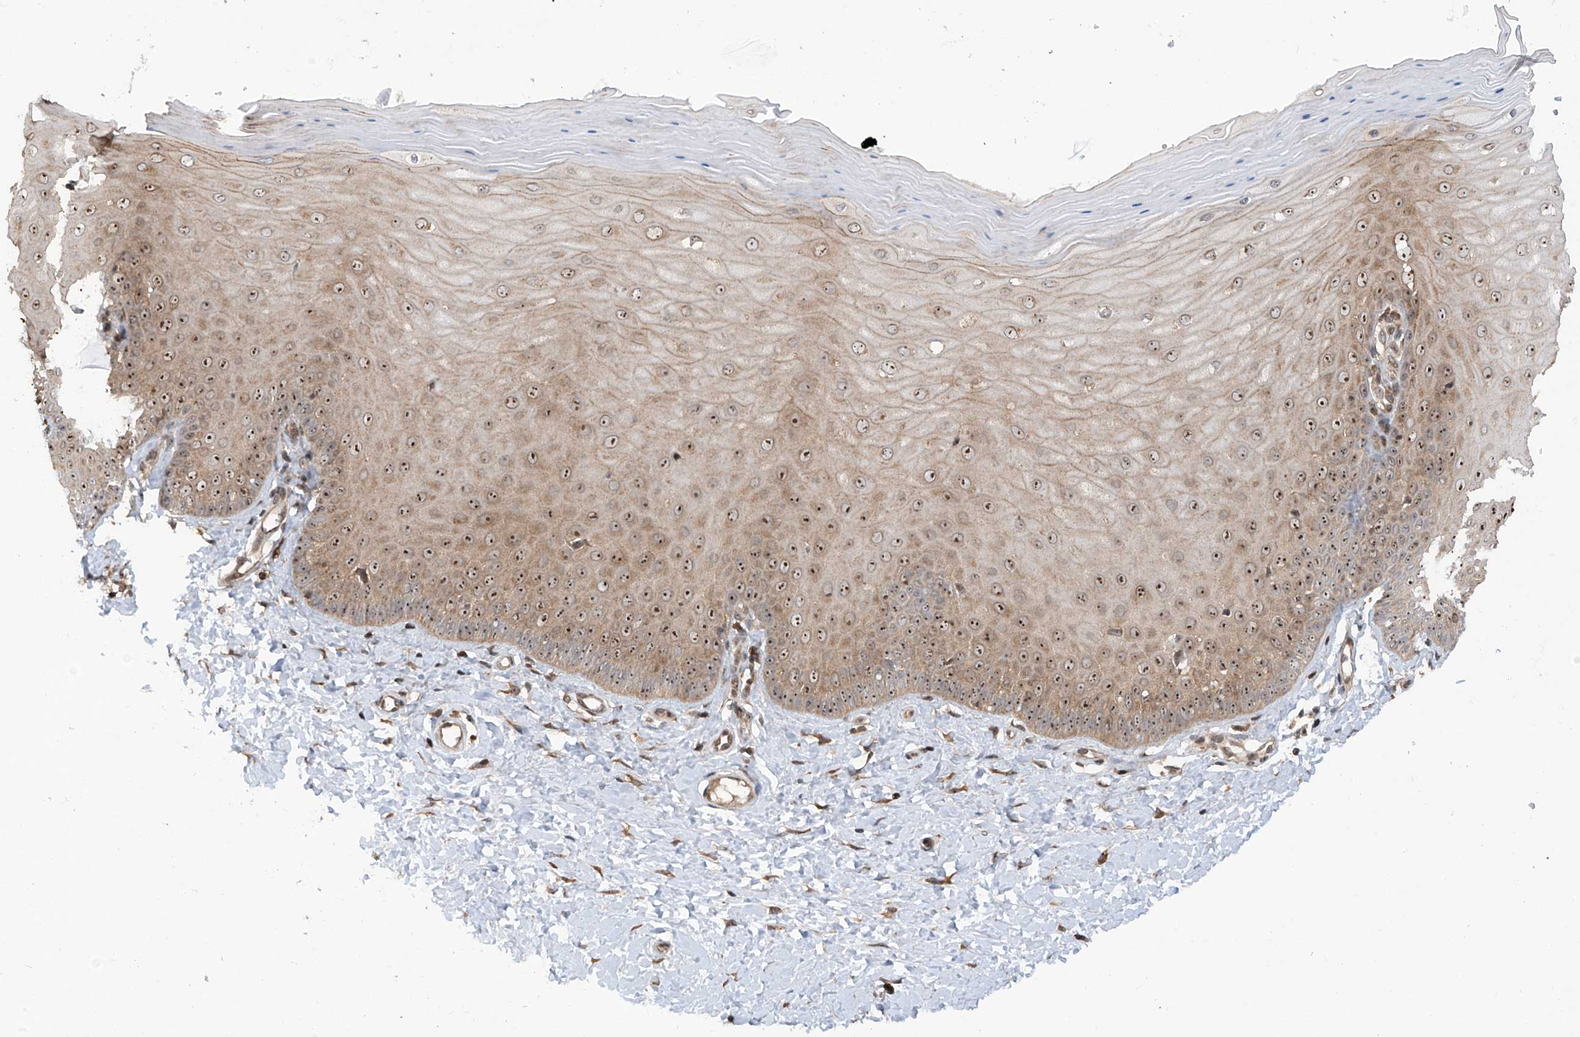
{"staining": {"intensity": "weak", "quantity": ">75%", "location": "cytoplasmic/membranous"}, "tissue": "cervix", "cell_type": "Glandular cells", "image_type": "normal", "snomed": [{"axis": "morphology", "description": "Normal tissue, NOS"}, {"axis": "topography", "description": "Cervix"}], "caption": "This photomicrograph demonstrates normal cervix stained with immunohistochemistry to label a protein in brown. The cytoplasmic/membranous of glandular cells show weak positivity for the protein. Nuclei are counter-stained blue.", "gene": "C1orf131", "patient": {"sex": "female", "age": 55}}